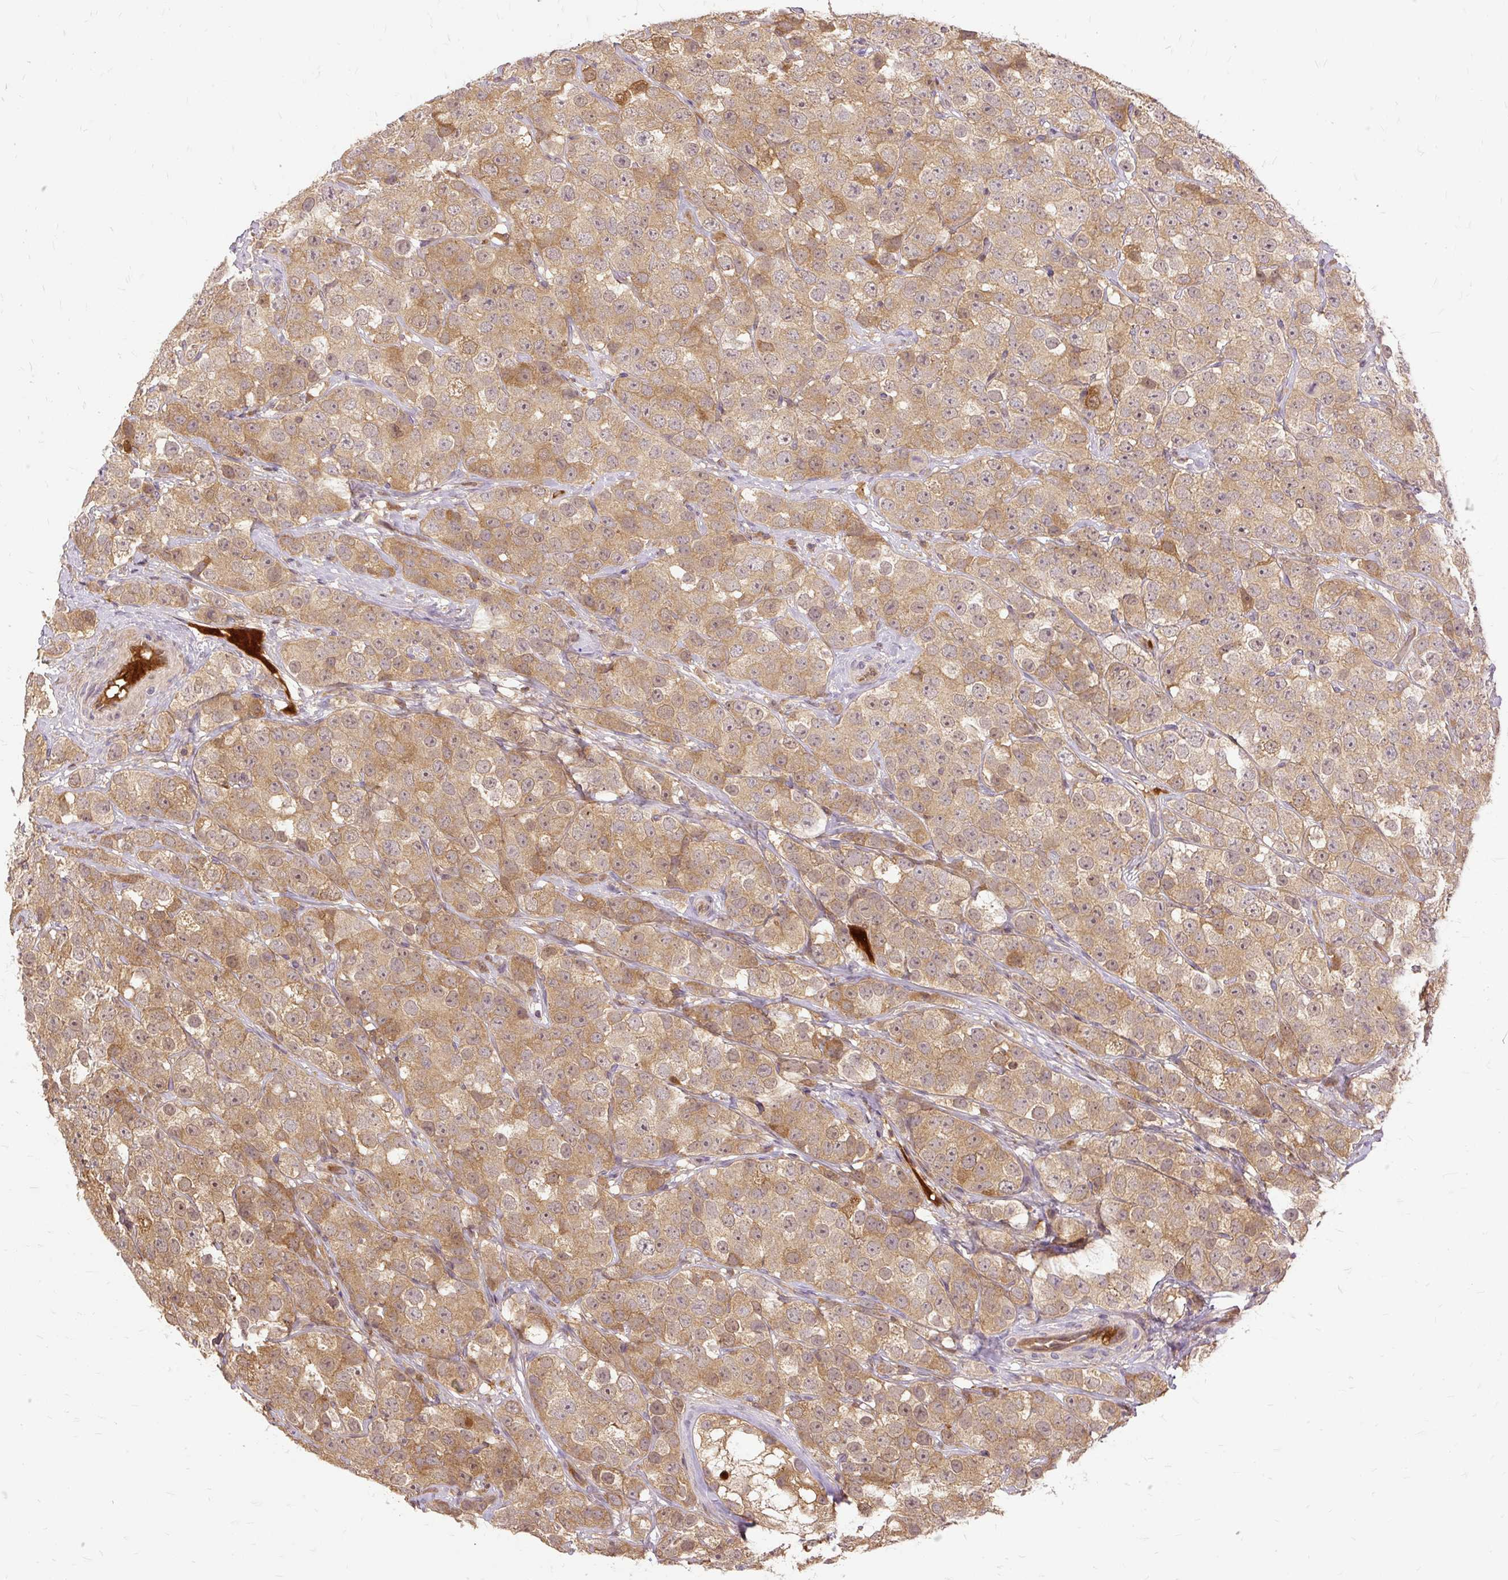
{"staining": {"intensity": "moderate", "quantity": ">75%", "location": "cytoplasmic/membranous"}, "tissue": "testis cancer", "cell_type": "Tumor cells", "image_type": "cancer", "snomed": [{"axis": "morphology", "description": "Seminoma, NOS"}, {"axis": "topography", "description": "Testis"}], "caption": "Immunohistochemical staining of testis cancer (seminoma) shows moderate cytoplasmic/membranous protein staining in approximately >75% of tumor cells.", "gene": "AP5S1", "patient": {"sex": "male", "age": 28}}